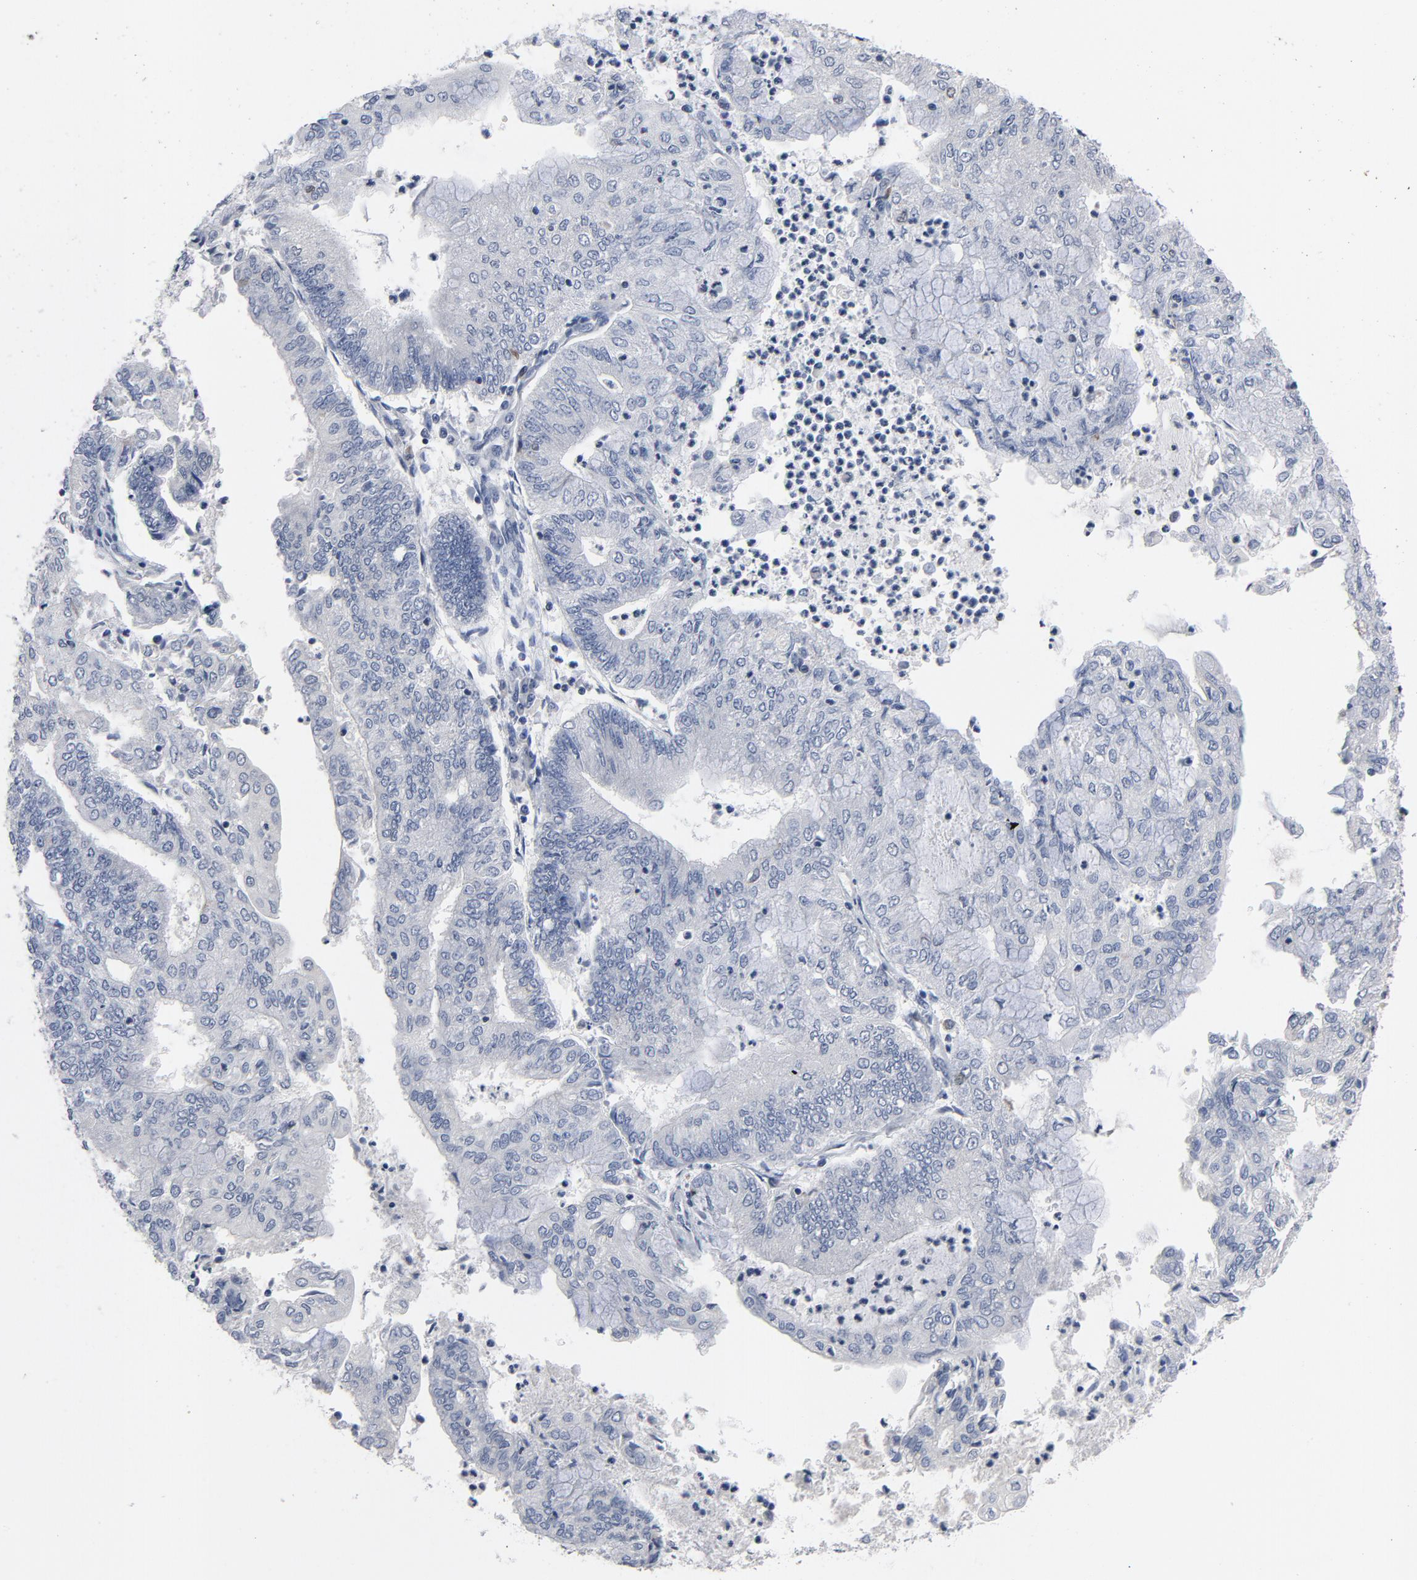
{"staining": {"intensity": "negative", "quantity": "none", "location": "none"}, "tissue": "endometrial cancer", "cell_type": "Tumor cells", "image_type": "cancer", "snomed": [{"axis": "morphology", "description": "Adenocarcinoma, NOS"}, {"axis": "topography", "description": "Endometrium"}], "caption": "Immunohistochemical staining of human adenocarcinoma (endometrial) shows no significant positivity in tumor cells. The staining was performed using DAB (3,3'-diaminobenzidine) to visualize the protein expression in brown, while the nuclei were stained in blue with hematoxylin (Magnification: 20x).", "gene": "NFKB1", "patient": {"sex": "female", "age": 59}}